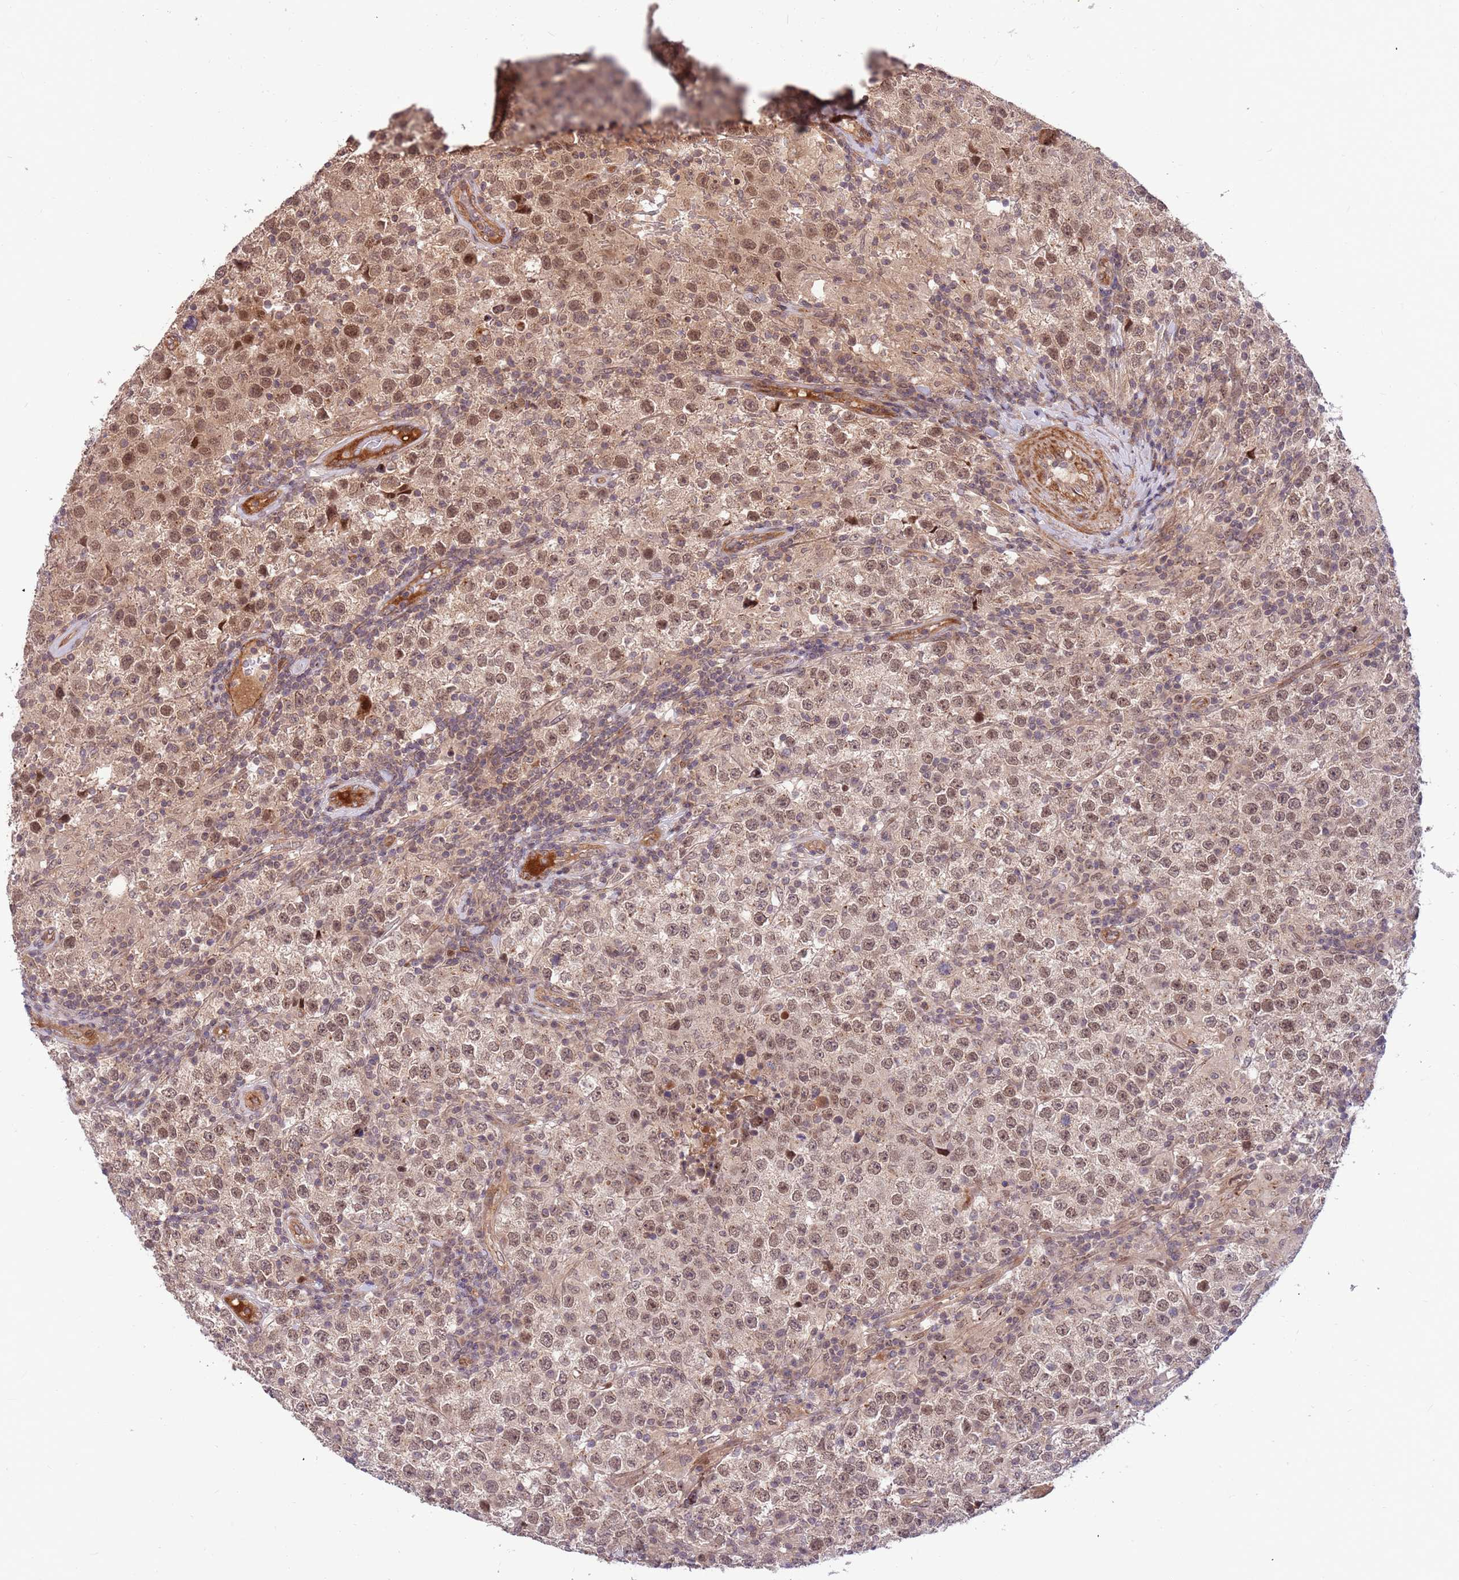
{"staining": {"intensity": "moderate", "quantity": ">75%", "location": "nuclear"}, "tissue": "testis cancer", "cell_type": "Tumor cells", "image_type": "cancer", "snomed": [{"axis": "morphology", "description": "Seminoma, NOS"}, {"axis": "morphology", "description": "Carcinoma, Embryonal, NOS"}, {"axis": "topography", "description": "Testis"}], "caption": "The micrograph shows immunohistochemical staining of testis cancer (embryonal carcinoma). There is moderate nuclear expression is present in approximately >75% of tumor cells.", "gene": "HAUS3", "patient": {"sex": "male", "age": 41}}